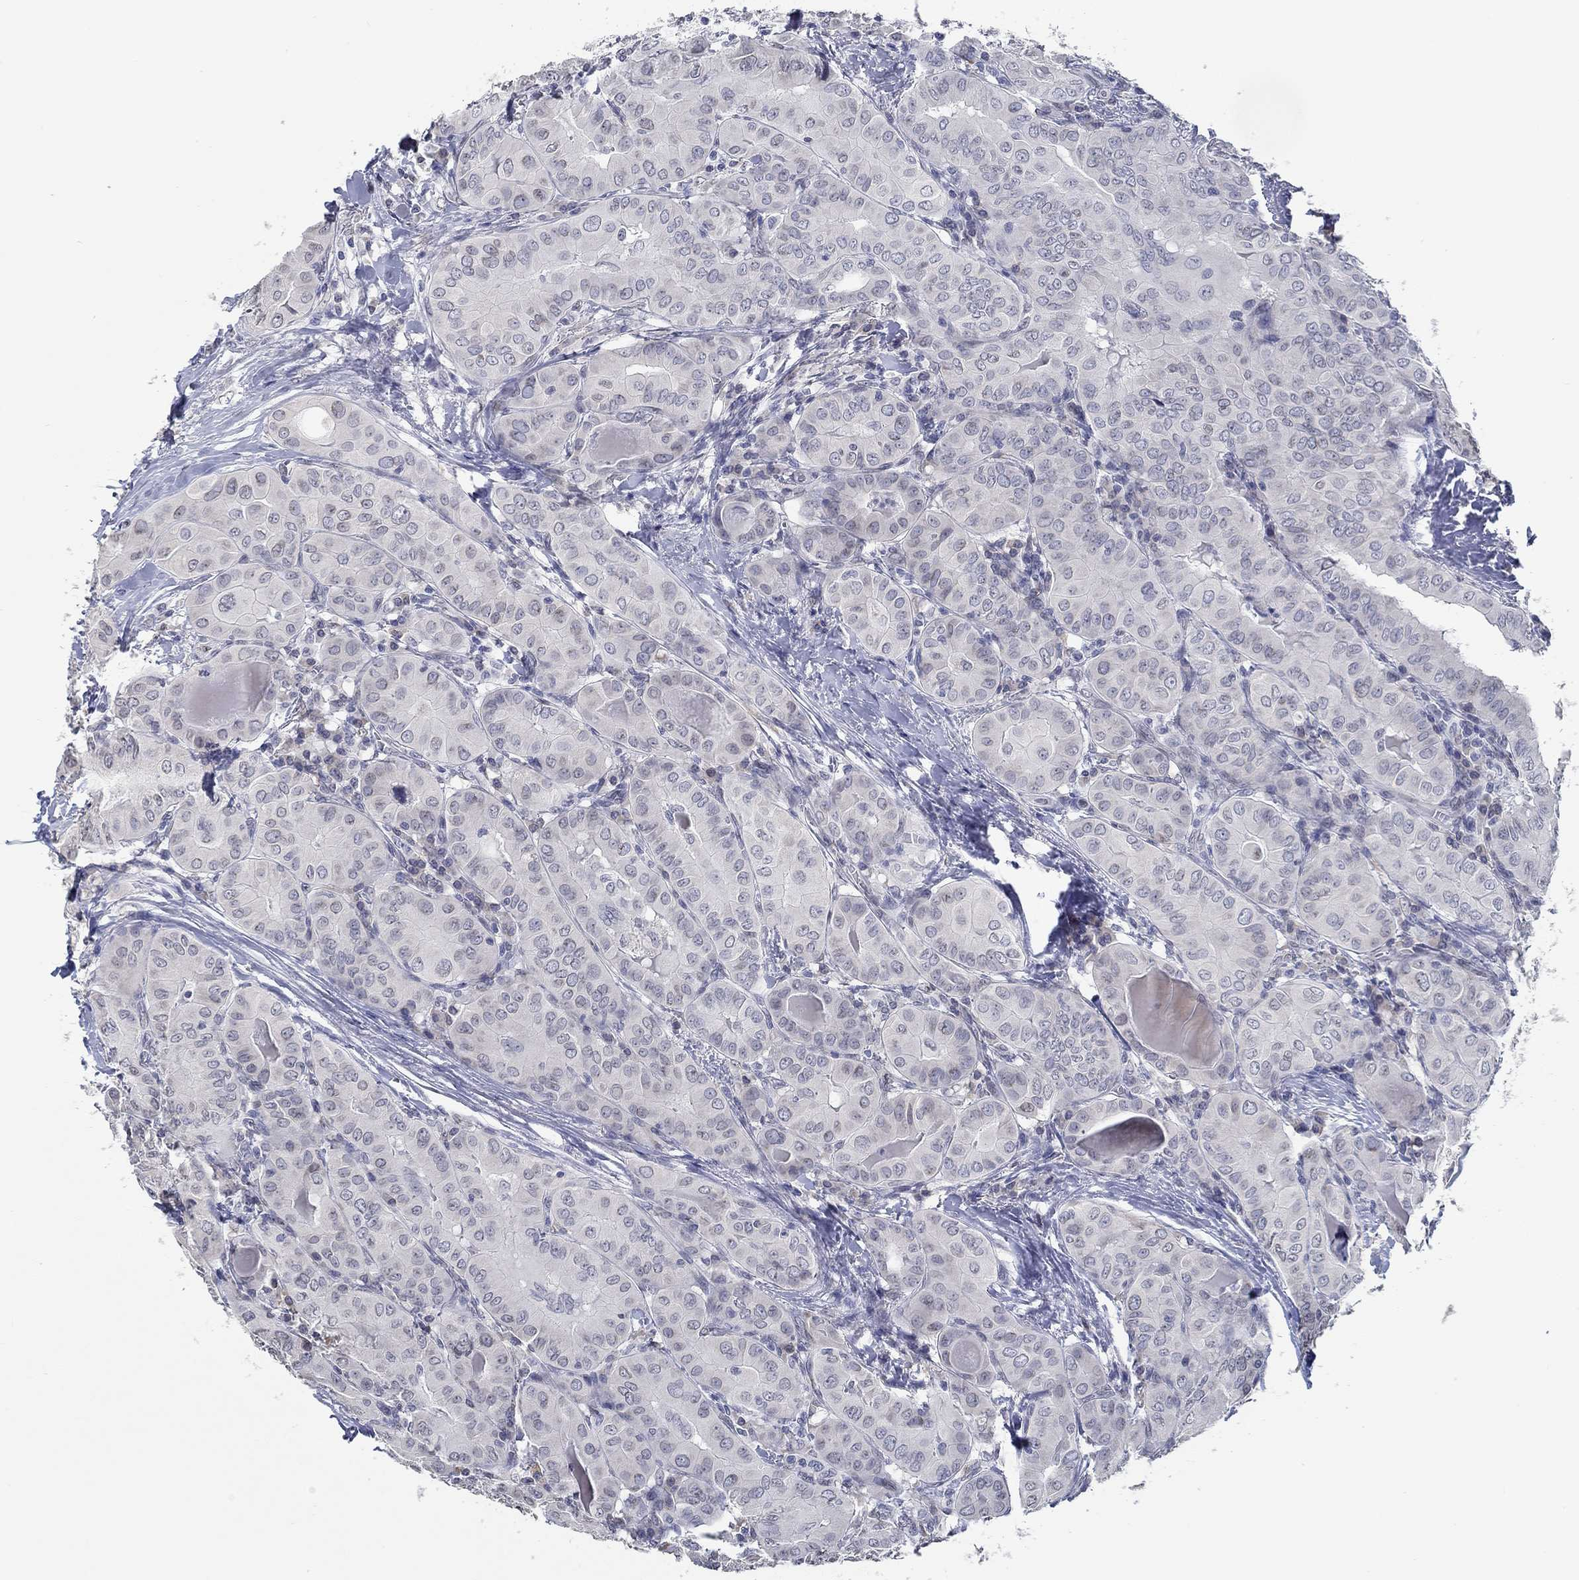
{"staining": {"intensity": "negative", "quantity": "none", "location": "none"}, "tissue": "thyroid cancer", "cell_type": "Tumor cells", "image_type": "cancer", "snomed": [{"axis": "morphology", "description": "Papillary adenocarcinoma, NOS"}, {"axis": "topography", "description": "Thyroid gland"}], "caption": "Immunohistochemistry (IHC) image of human thyroid cancer (papillary adenocarcinoma) stained for a protein (brown), which demonstrates no staining in tumor cells.", "gene": "NUP155", "patient": {"sex": "female", "age": 37}}